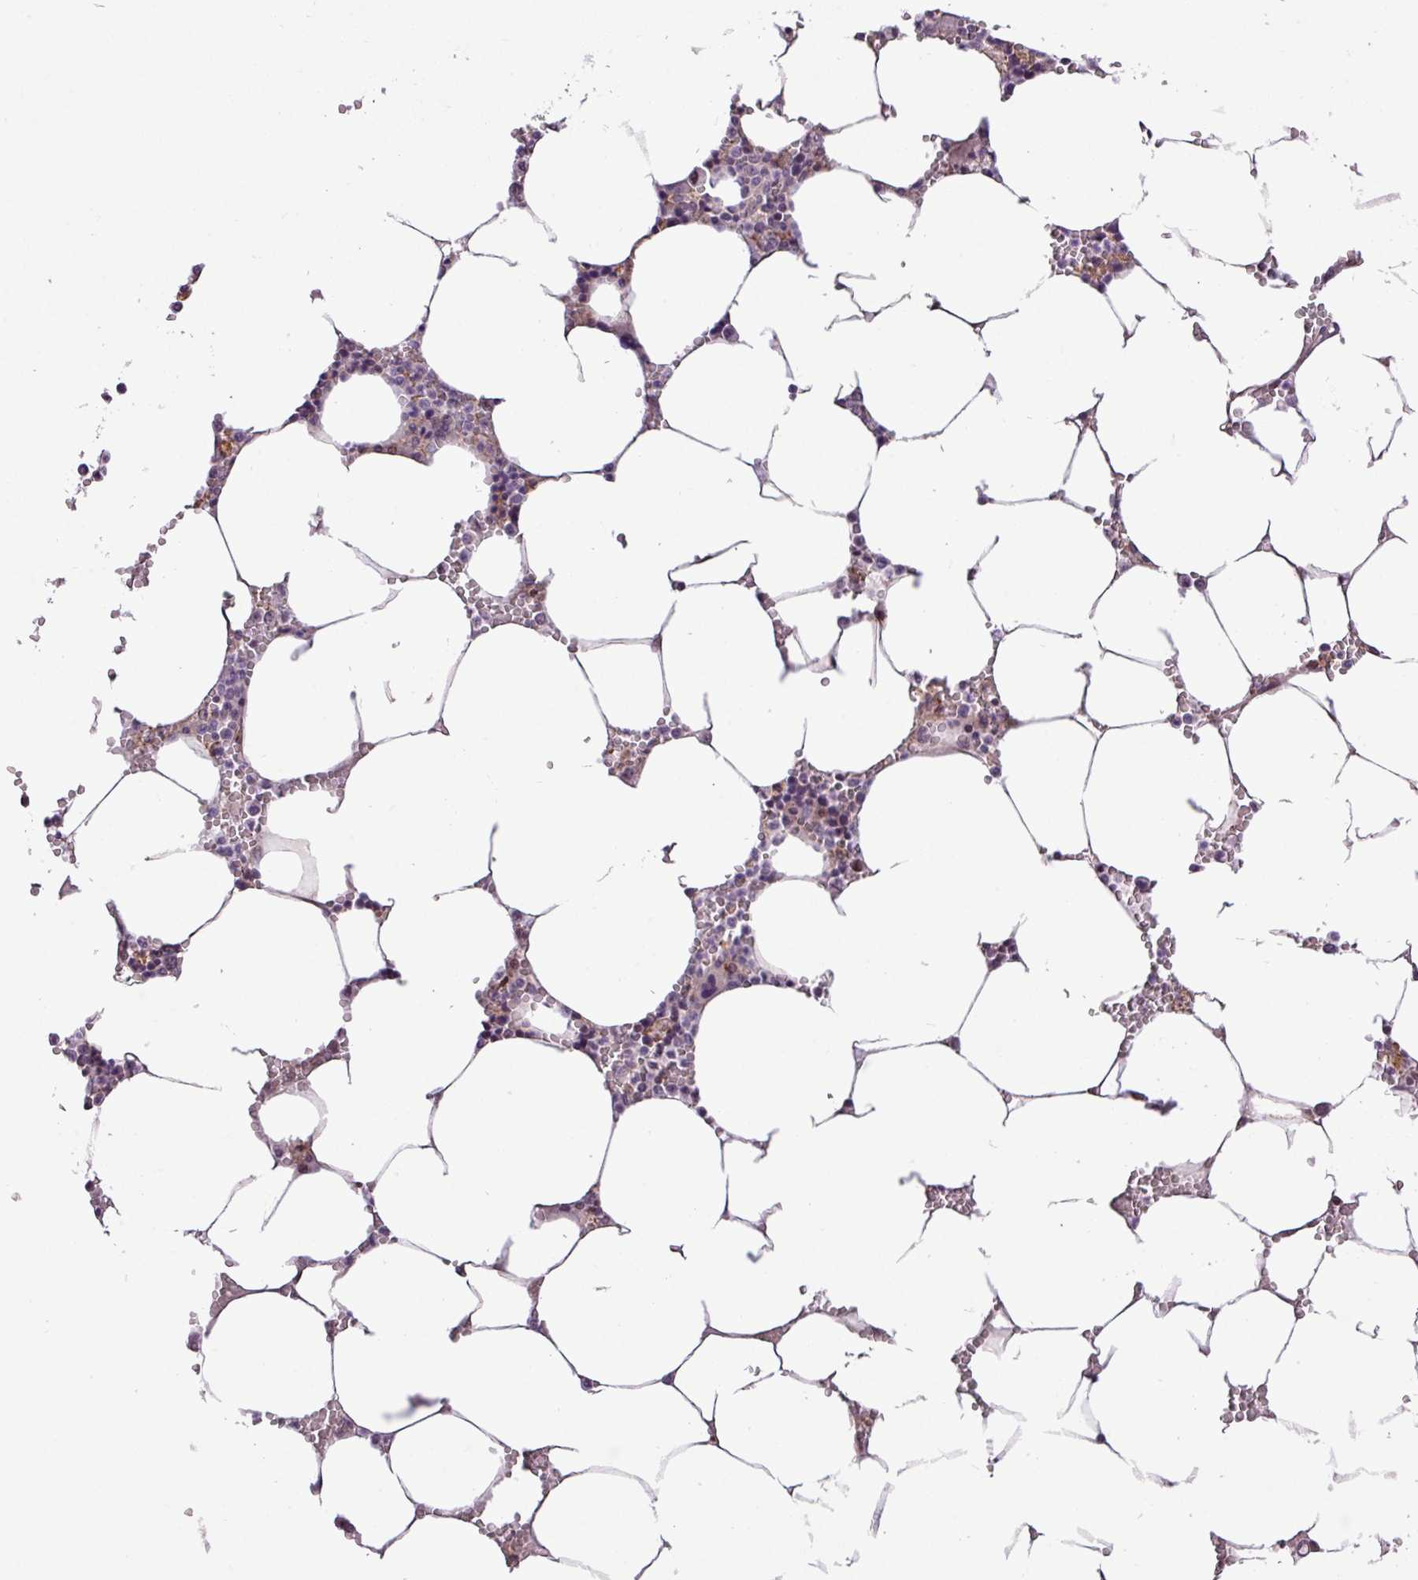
{"staining": {"intensity": "negative", "quantity": "none", "location": "none"}, "tissue": "bone marrow", "cell_type": "Hematopoietic cells", "image_type": "normal", "snomed": [{"axis": "morphology", "description": "Normal tissue, NOS"}, {"axis": "topography", "description": "Bone marrow"}], "caption": "Immunohistochemistry (IHC) histopathology image of unremarkable bone marrow: human bone marrow stained with DAB shows no significant protein staining in hematopoietic cells.", "gene": "RPP25L", "patient": {"sex": "male", "age": 70}}